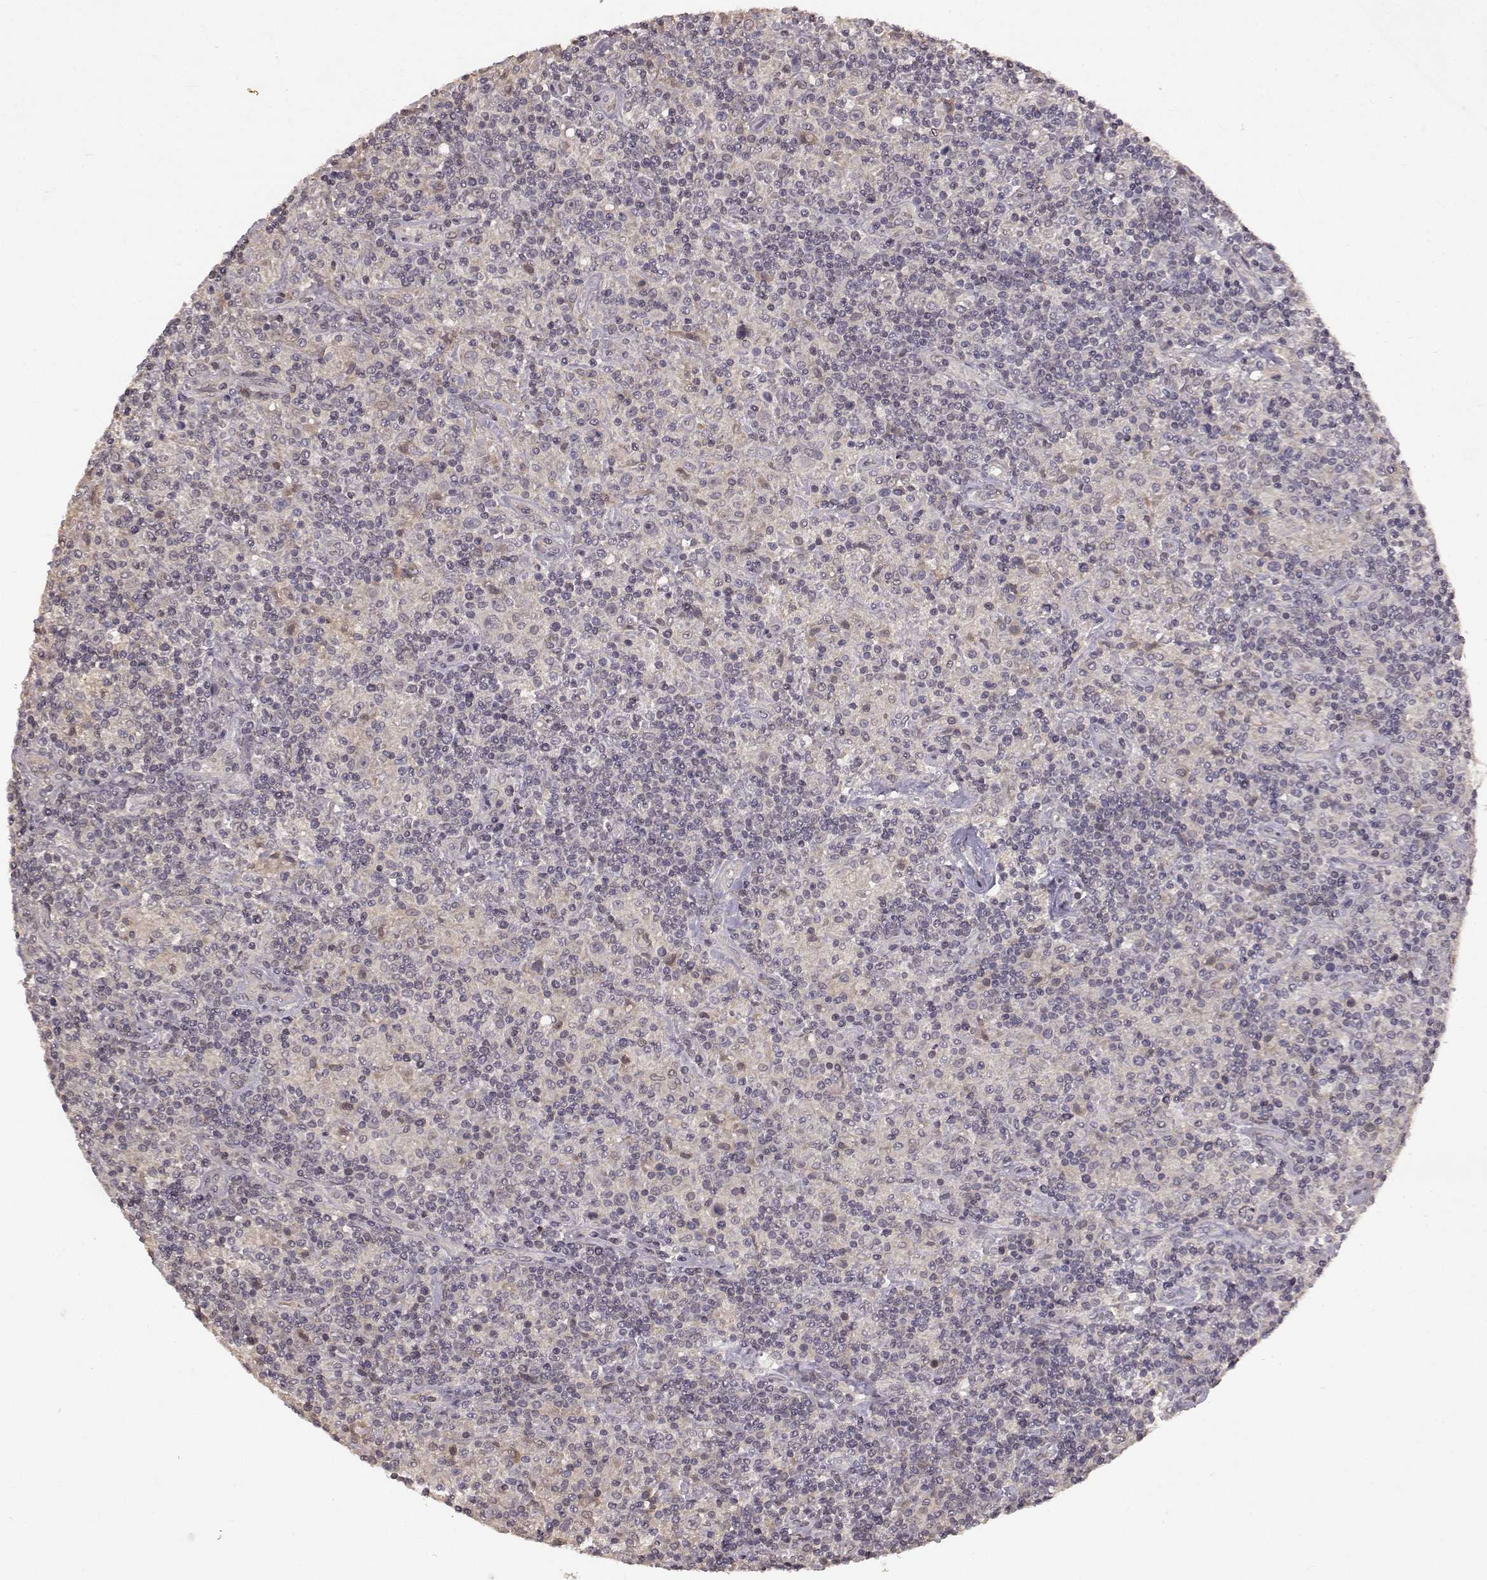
{"staining": {"intensity": "negative", "quantity": "none", "location": "none"}, "tissue": "lymphoma", "cell_type": "Tumor cells", "image_type": "cancer", "snomed": [{"axis": "morphology", "description": "Hodgkin's disease, NOS"}, {"axis": "topography", "description": "Lymph node"}], "caption": "A high-resolution photomicrograph shows IHC staining of Hodgkin's disease, which exhibits no significant staining in tumor cells.", "gene": "NTRK2", "patient": {"sex": "male", "age": 70}}